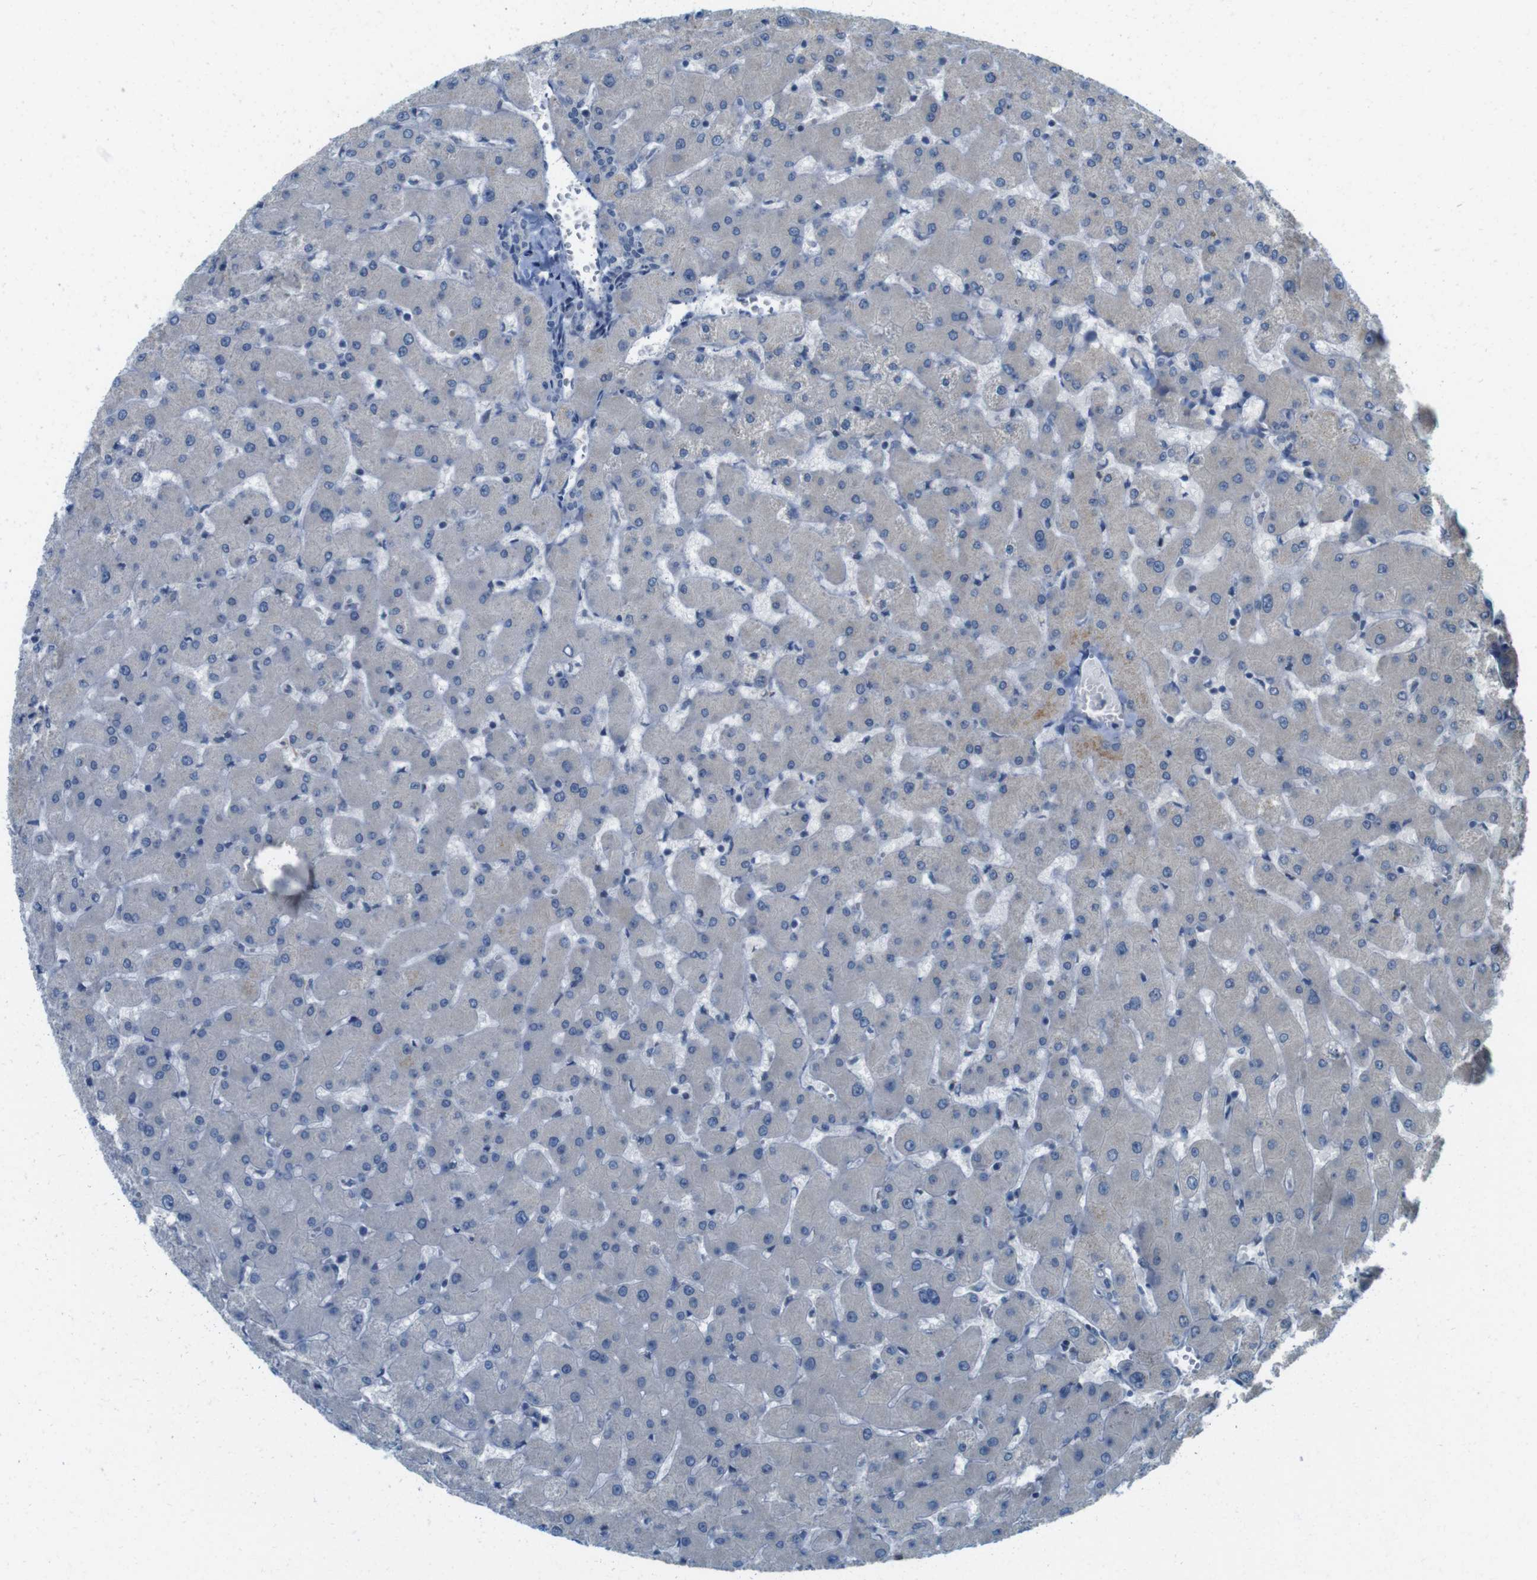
{"staining": {"intensity": "negative", "quantity": "none", "location": "none"}, "tissue": "liver", "cell_type": "Cholangiocytes", "image_type": "normal", "snomed": [{"axis": "morphology", "description": "Normal tissue, NOS"}, {"axis": "topography", "description": "Liver"}], "caption": "Immunohistochemistry (IHC) photomicrograph of normal liver: liver stained with DAB reveals no significant protein positivity in cholangiocytes.", "gene": "SKI", "patient": {"sex": "female", "age": 63}}